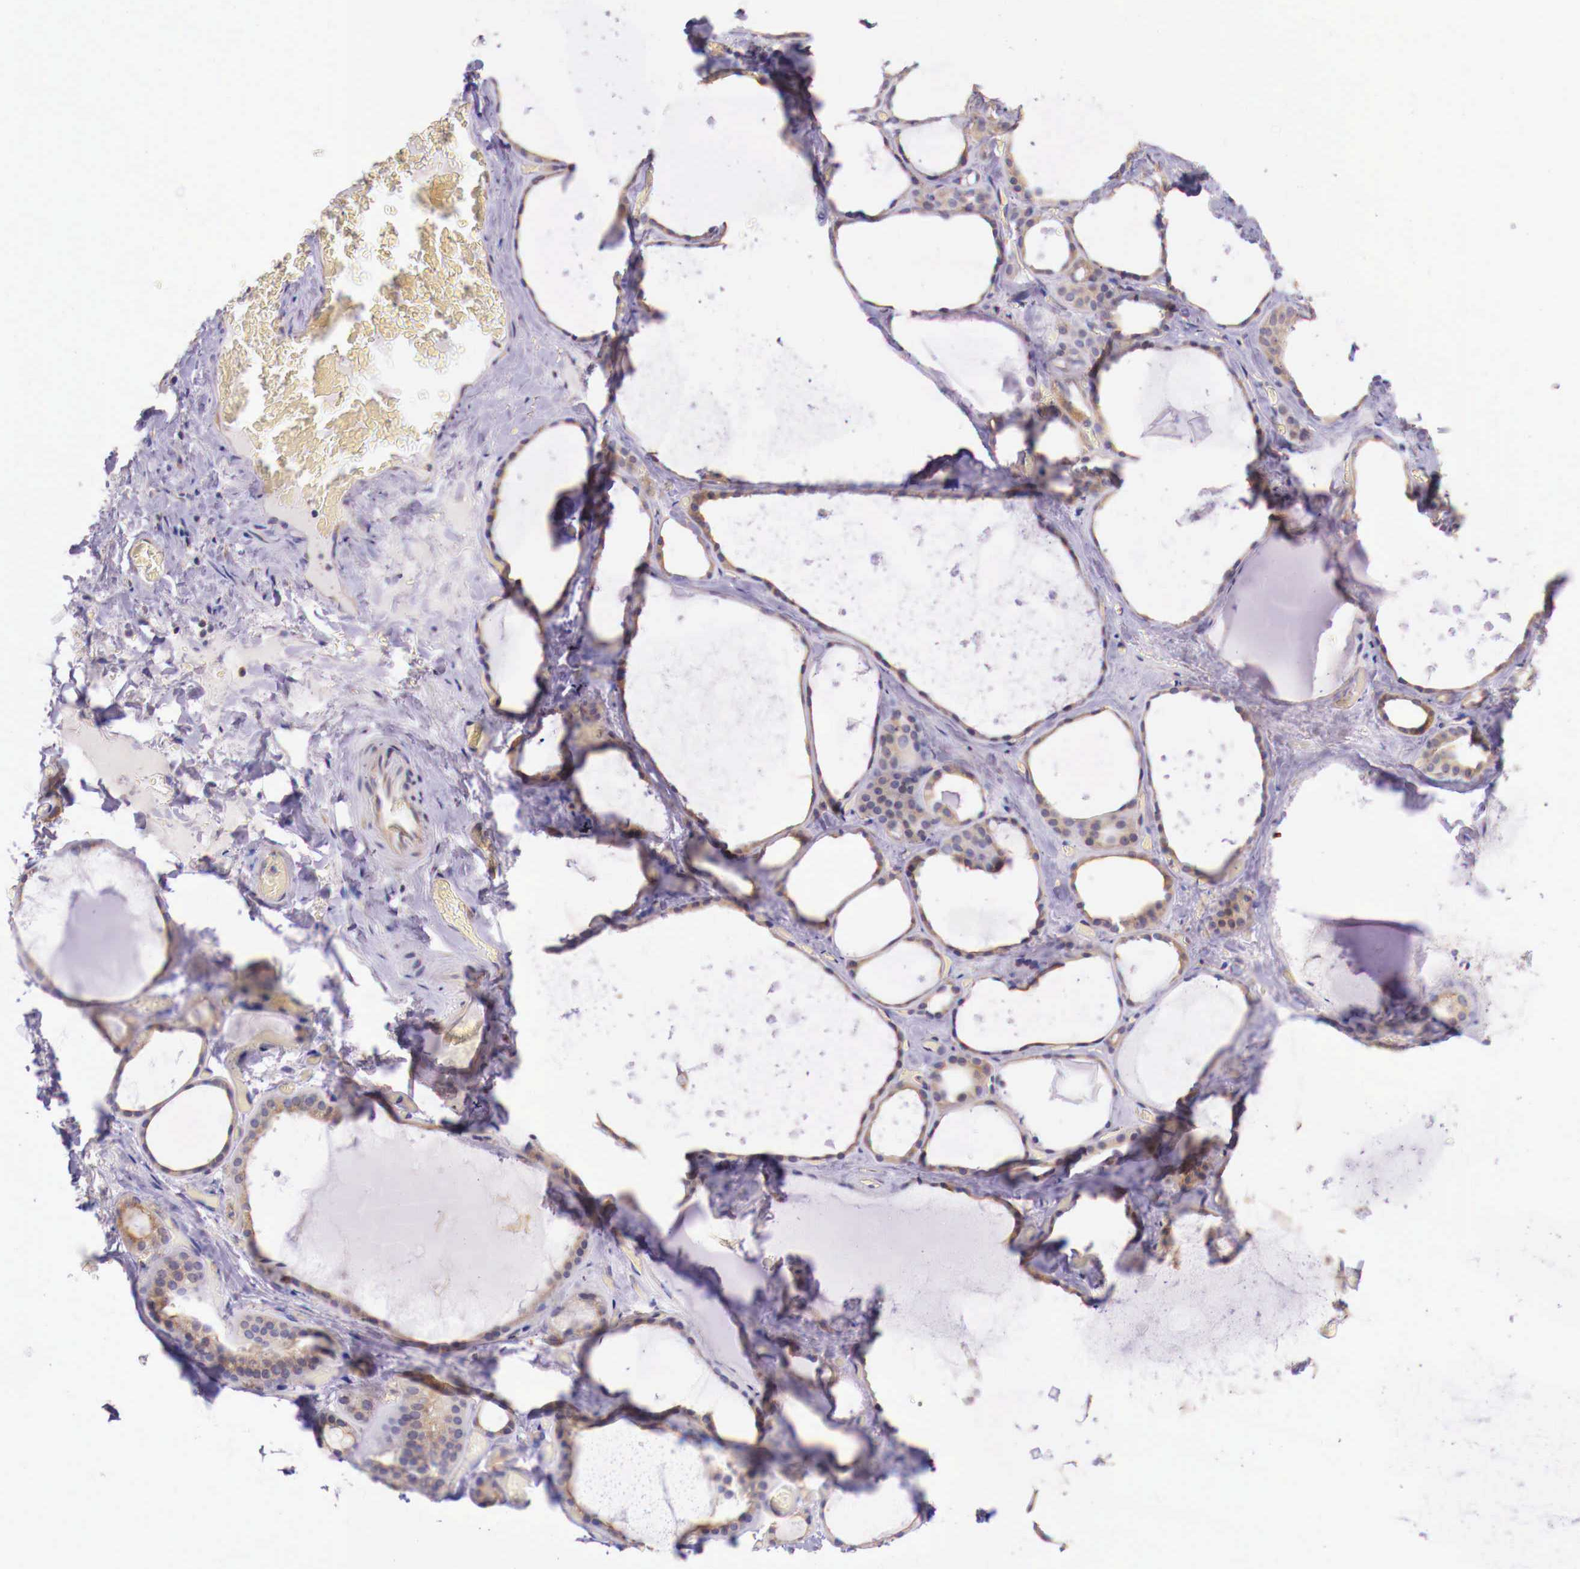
{"staining": {"intensity": "weak", "quantity": ">75%", "location": "cytoplasmic/membranous"}, "tissue": "thyroid gland", "cell_type": "Glandular cells", "image_type": "normal", "snomed": [{"axis": "morphology", "description": "Normal tissue, NOS"}, {"axis": "topography", "description": "Thyroid gland"}], "caption": "DAB (3,3'-diaminobenzidine) immunohistochemical staining of normal human thyroid gland shows weak cytoplasmic/membranous protein staining in about >75% of glandular cells. The staining was performed using DAB, with brown indicating positive protein expression. Nuclei are stained blue with hematoxylin.", "gene": "GRIPAP1", "patient": {"sex": "male", "age": 76}}